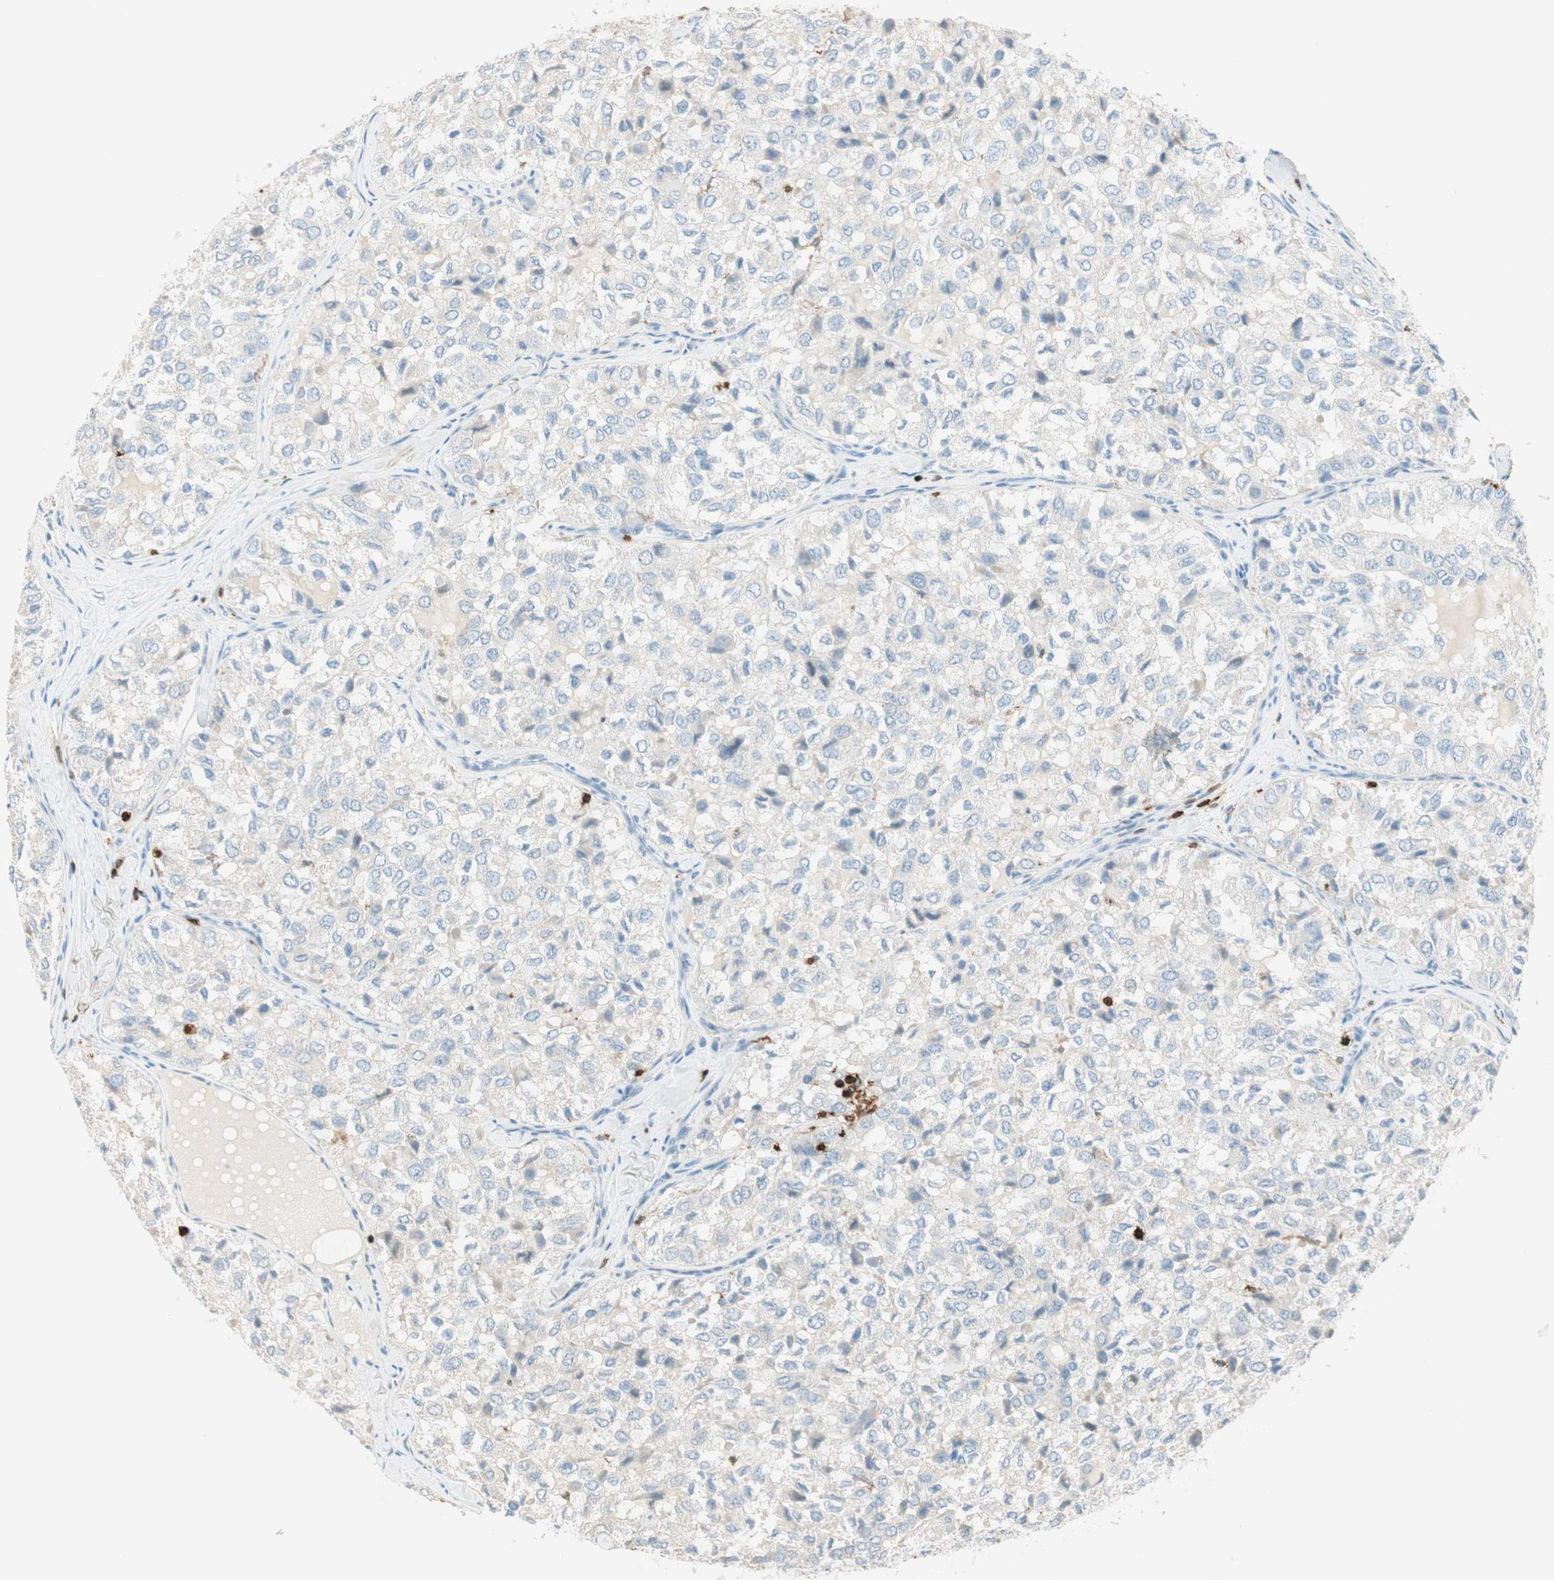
{"staining": {"intensity": "negative", "quantity": "none", "location": "none"}, "tissue": "thyroid cancer", "cell_type": "Tumor cells", "image_type": "cancer", "snomed": [{"axis": "morphology", "description": "Follicular adenoma carcinoma, NOS"}, {"axis": "topography", "description": "Thyroid gland"}], "caption": "Thyroid cancer (follicular adenoma carcinoma) stained for a protein using immunohistochemistry (IHC) exhibits no positivity tumor cells.", "gene": "HPGD", "patient": {"sex": "male", "age": 75}}